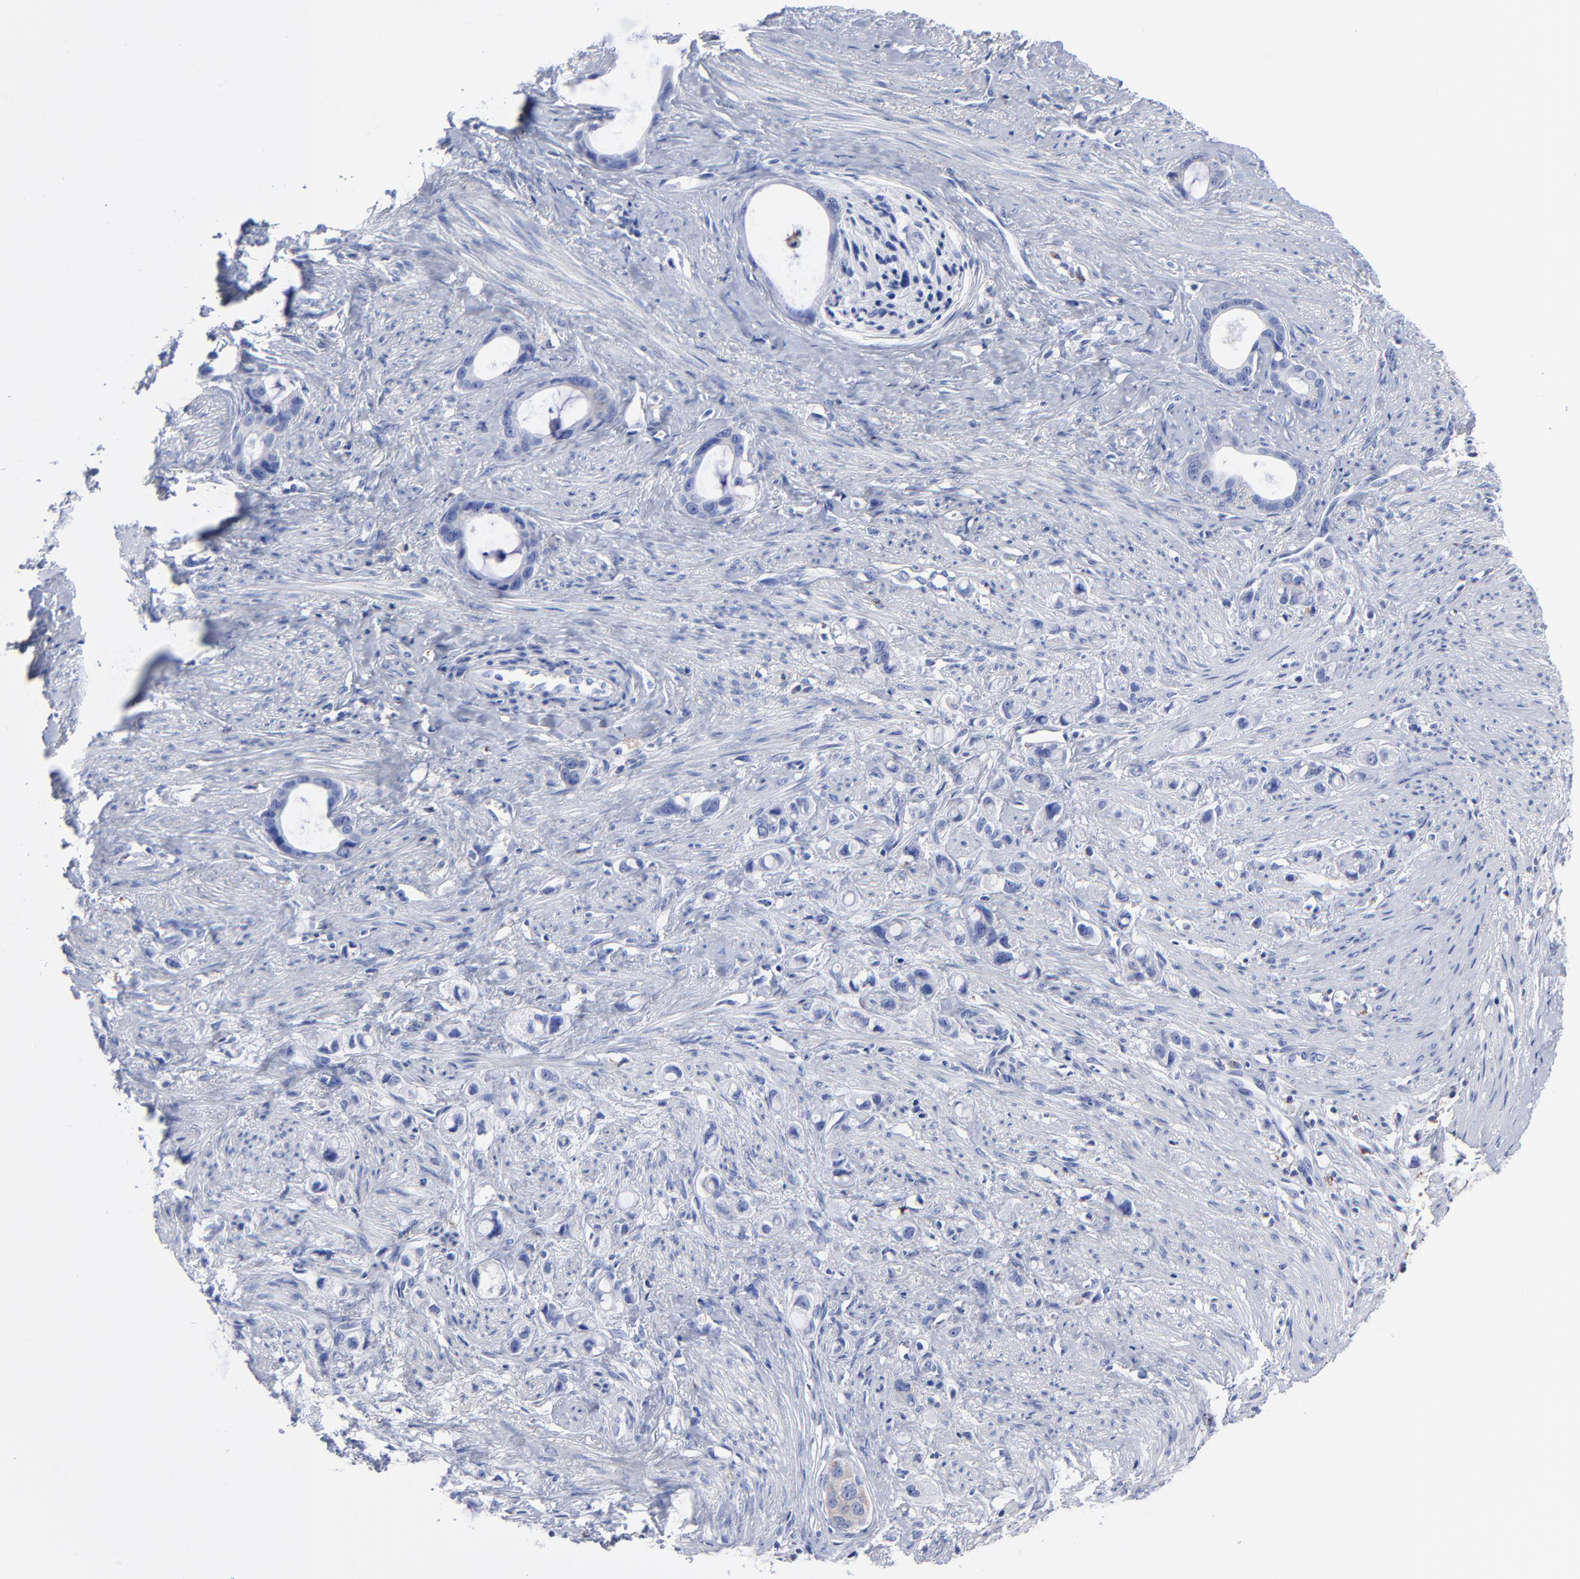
{"staining": {"intensity": "moderate", "quantity": "<25%", "location": "cytoplasmic/membranous"}, "tissue": "stomach cancer", "cell_type": "Tumor cells", "image_type": "cancer", "snomed": [{"axis": "morphology", "description": "Adenocarcinoma, NOS"}, {"axis": "topography", "description": "Stomach"}], "caption": "Tumor cells reveal moderate cytoplasmic/membranous positivity in approximately <25% of cells in stomach cancer. (IHC, brightfield microscopy, high magnification).", "gene": "CPVL", "patient": {"sex": "female", "age": 75}}